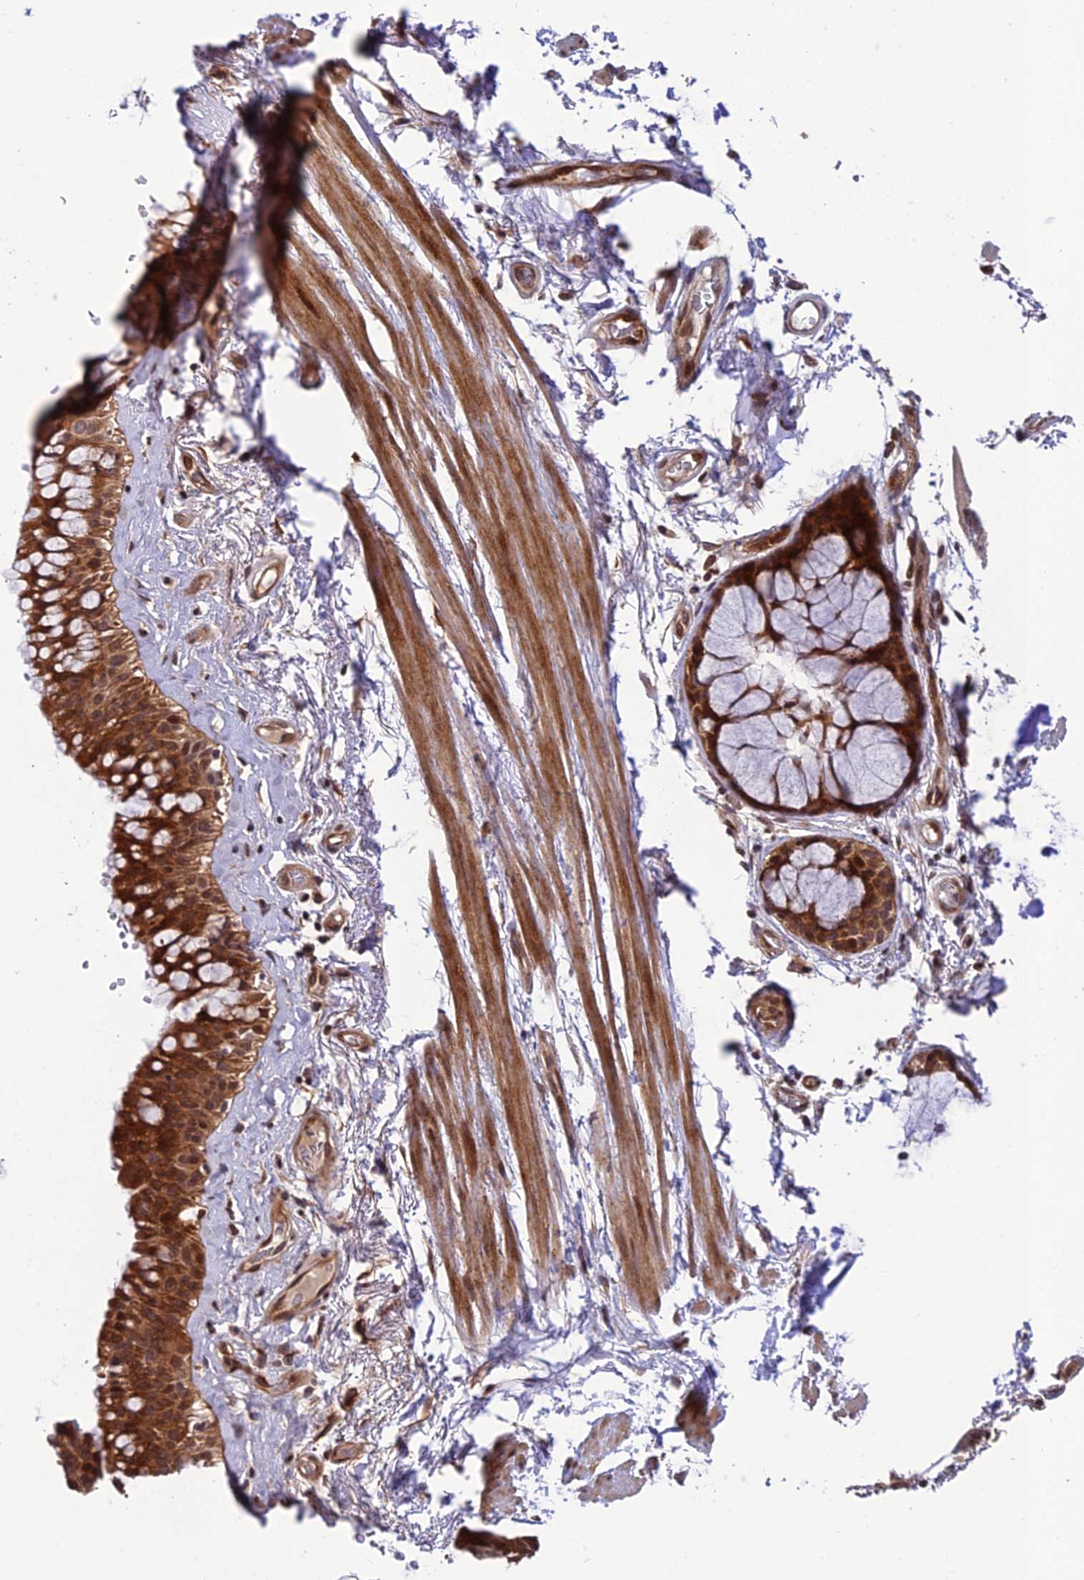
{"staining": {"intensity": "moderate", "quantity": "25%-75%", "location": "nuclear"}, "tissue": "adipose tissue", "cell_type": "Adipocytes", "image_type": "normal", "snomed": [{"axis": "morphology", "description": "Normal tissue, NOS"}, {"axis": "topography", "description": "Bronchus"}], "caption": "The photomicrograph reveals immunohistochemical staining of benign adipose tissue. There is moderate nuclear positivity is appreciated in approximately 25%-75% of adipocytes.", "gene": "SMIM7", "patient": {"sex": "male", "age": 66}}